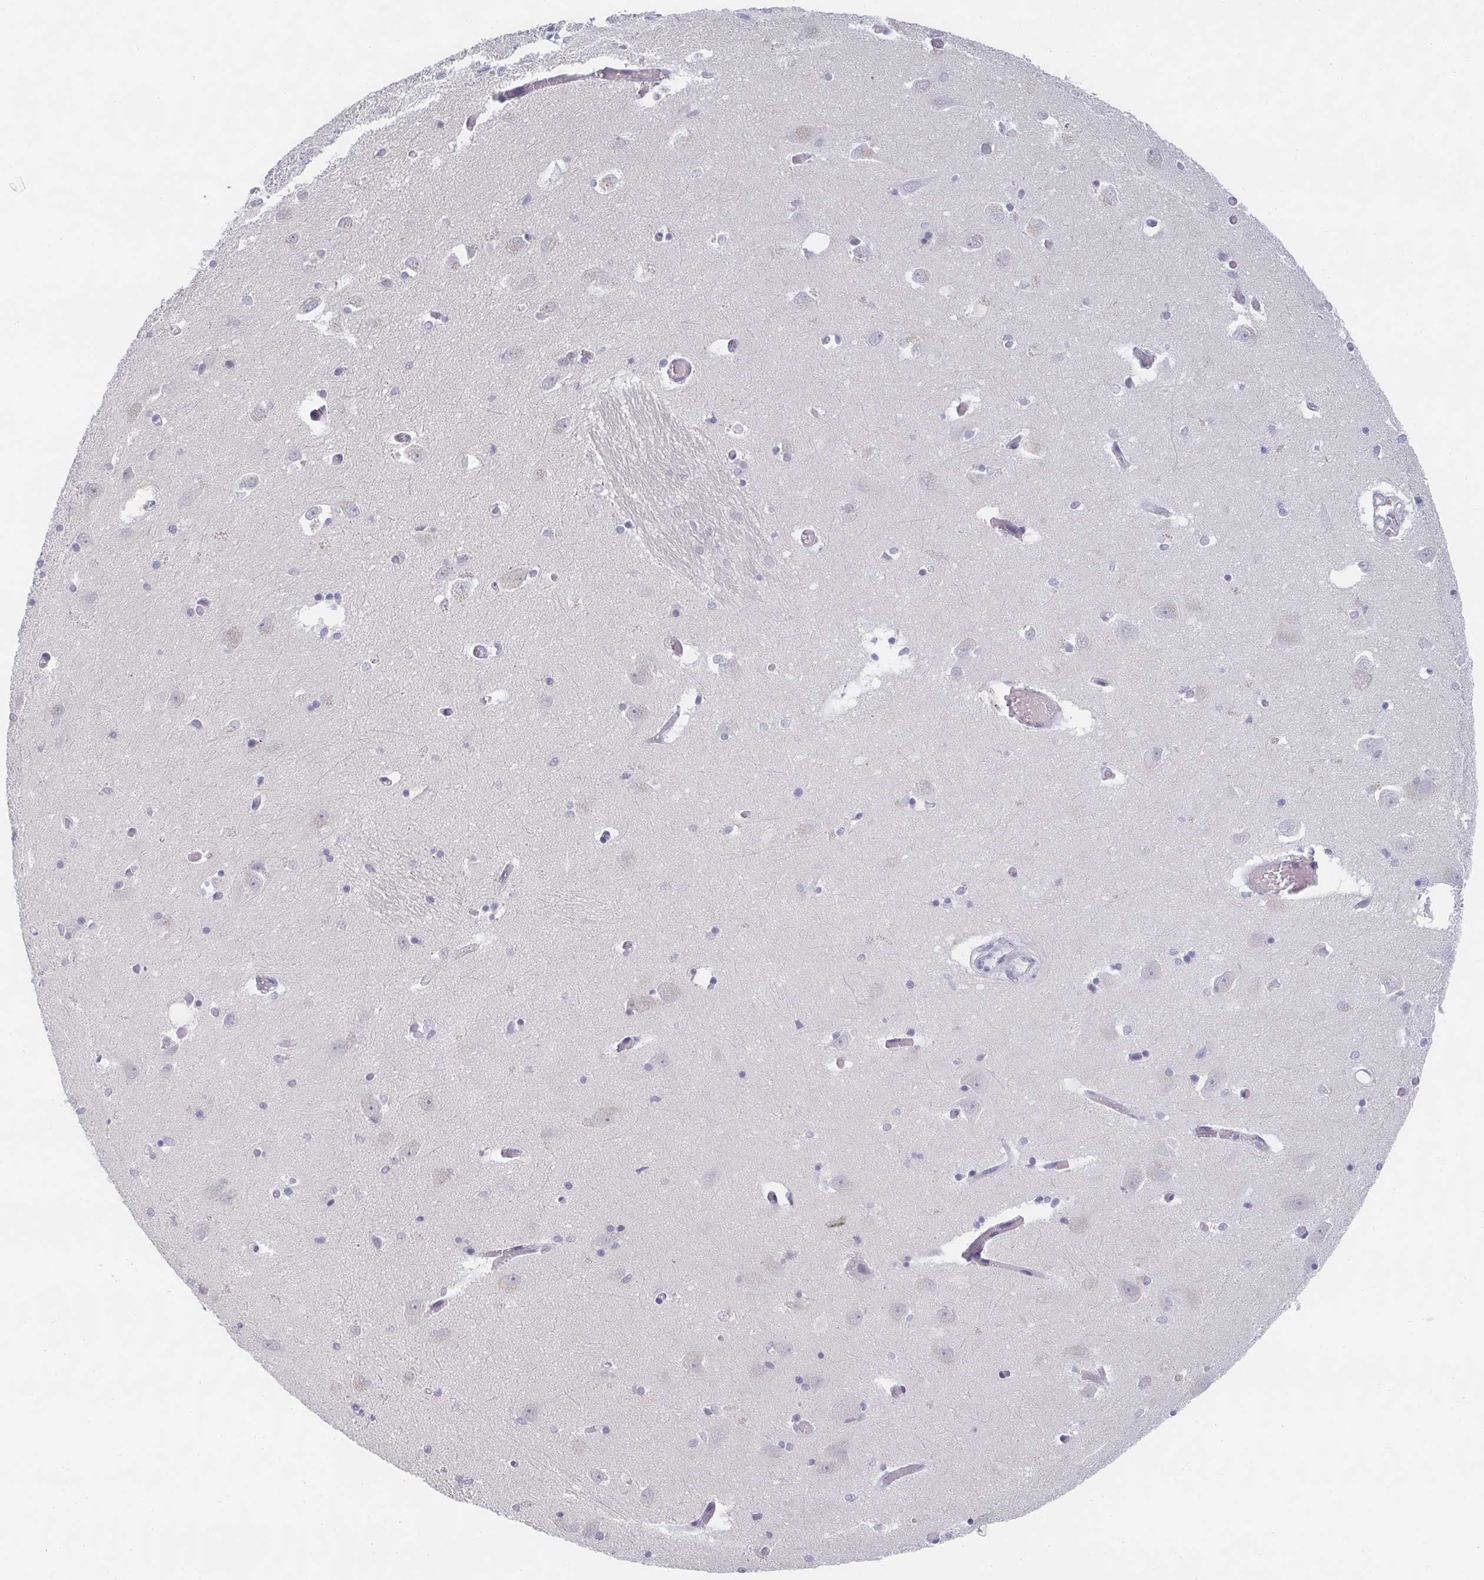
{"staining": {"intensity": "negative", "quantity": "none", "location": "none"}, "tissue": "caudate", "cell_type": "Glial cells", "image_type": "normal", "snomed": [{"axis": "morphology", "description": "Normal tissue, NOS"}, {"axis": "topography", "description": "Lateral ventricle wall"}, {"axis": "topography", "description": "Hippocampus"}], "caption": "This is an IHC image of benign human caudate. There is no staining in glial cells.", "gene": "CHMP5", "patient": {"sex": "female", "age": 63}}